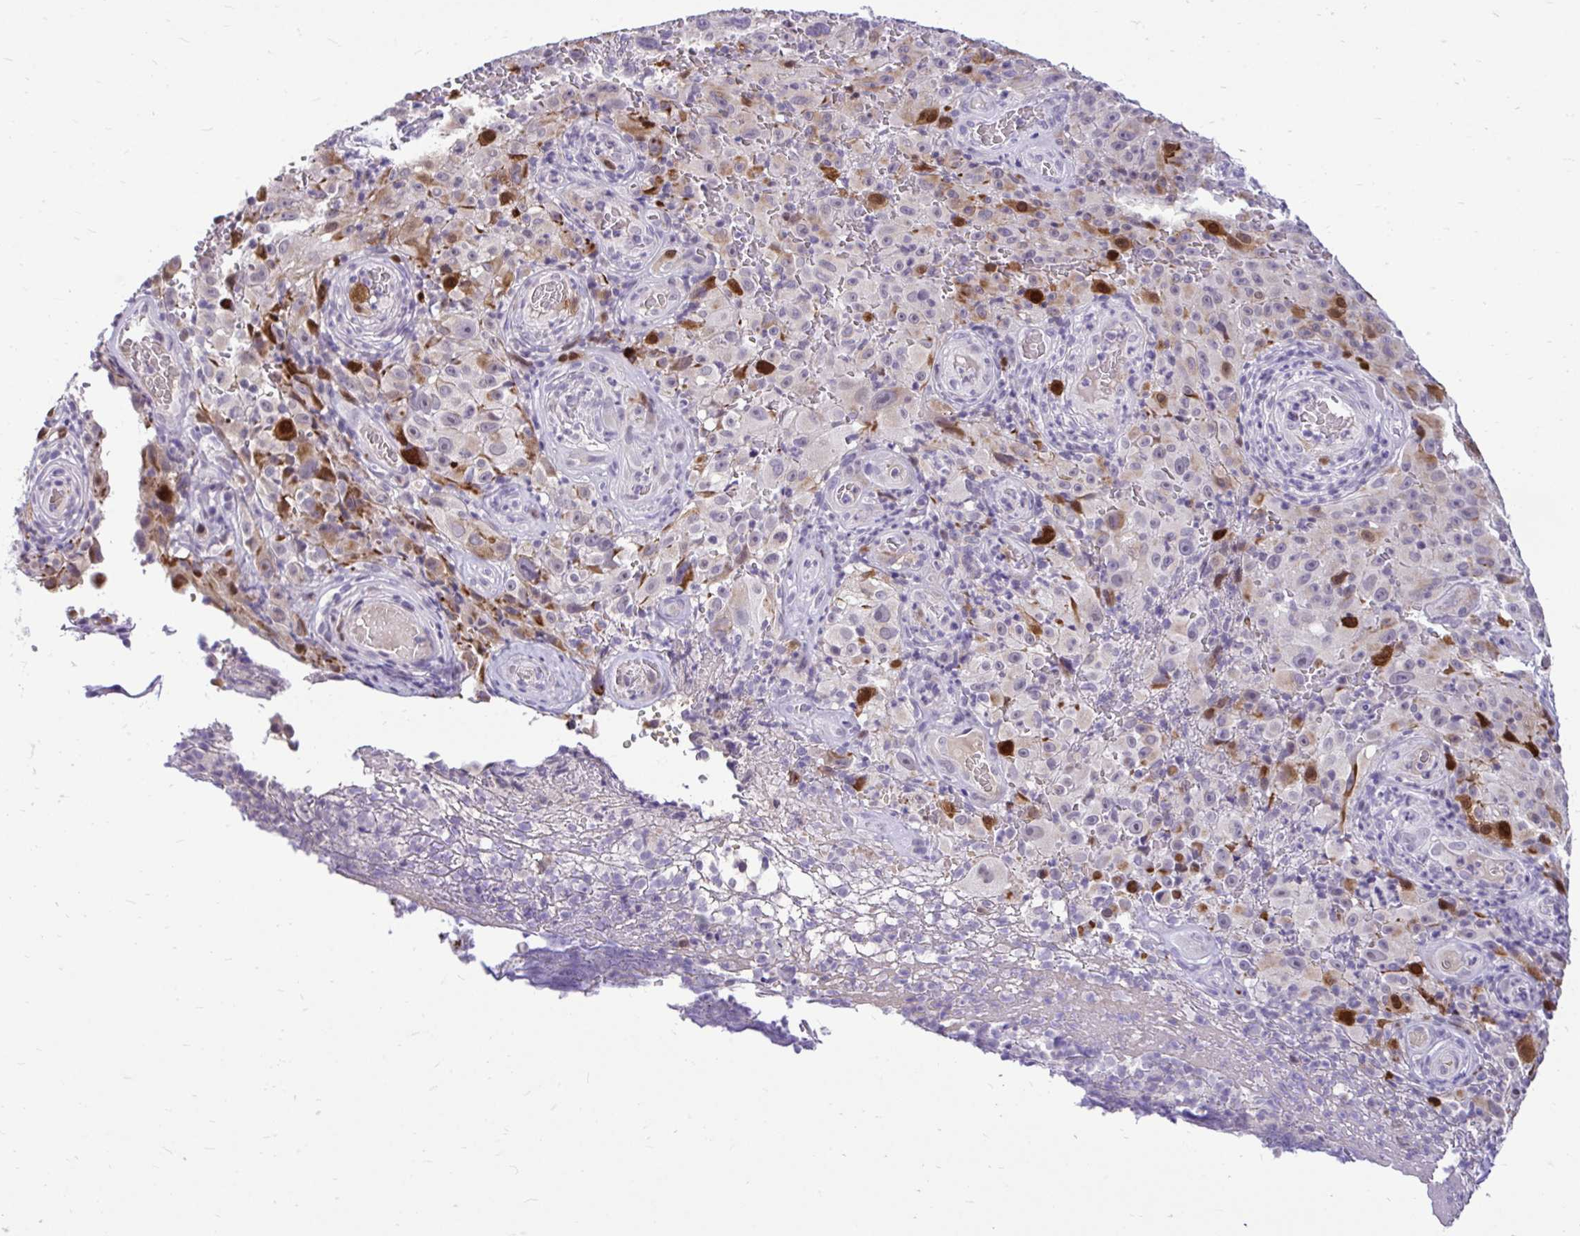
{"staining": {"intensity": "strong", "quantity": "<25%", "location": "cytoplasmic/membranous,nuclear"}, "tissue": "melanoma", "cell_type": "Tumor cells", "image_type": "cancer", "snomed": [{"axis": "morphology", "description": "Malignant melanoma, NOS"}, {"axis": "topography", "description": "Skin"}], "caption": "Immunohistochemical staining of human melanoma reveals strong cytoplasmic/membranous and nuclear protein staining in about <25% of tumor cells.", "gene": "CDC20", "patient": {"sex": "female", "age": 82}}